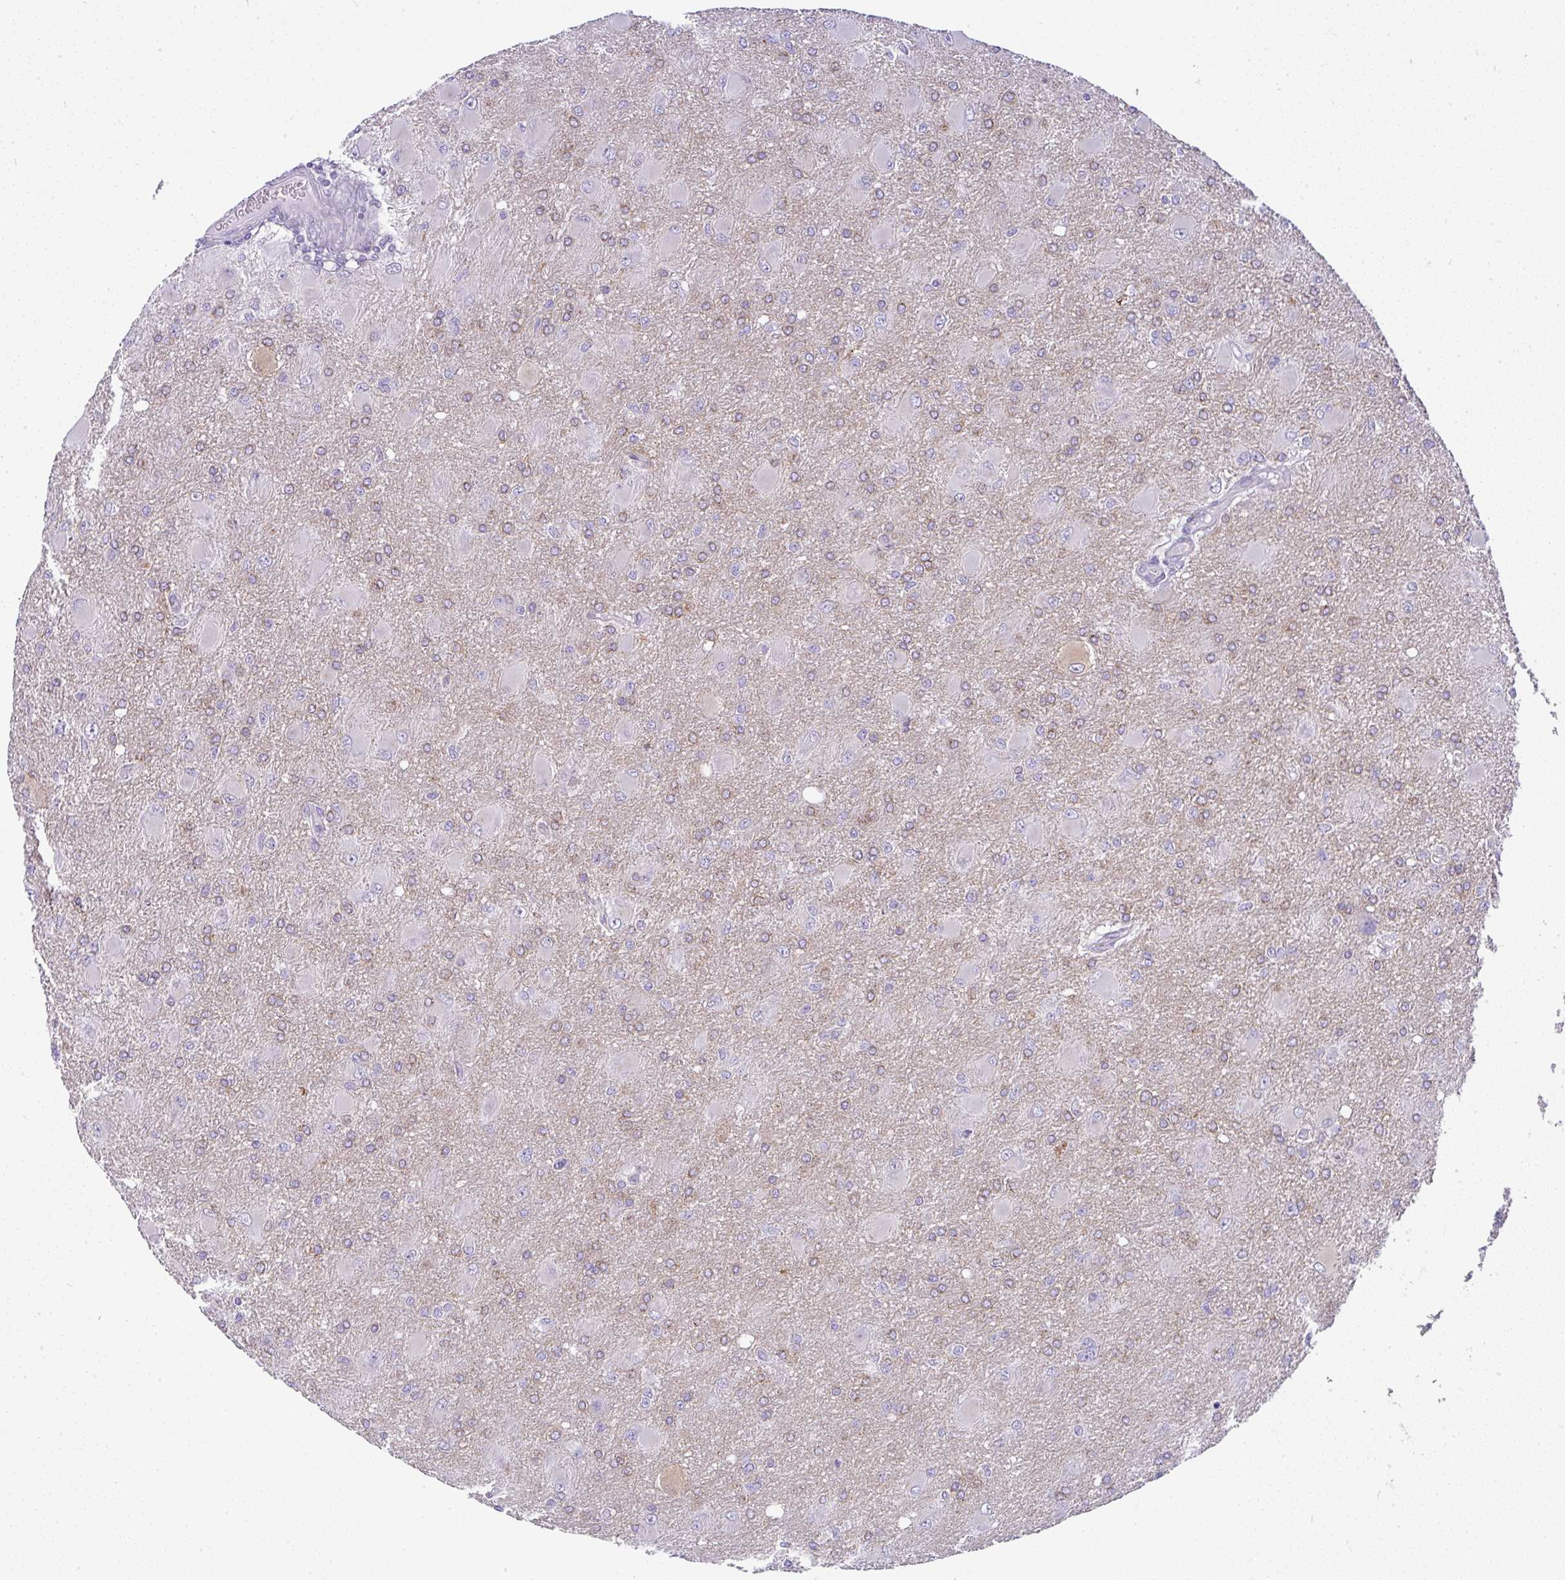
{"staining": {"intensity": "moderate", "quantity": "<25%", "location": "cytoplasmic/membranous"}, "tissue": "glioma", "cell_type": "Tumor cells", "image_type": "cancer", "snomed": [{"axis": "morphology", "description": "Glioma, malignant, High grade"}, {"axis": "topography", "description": "Brain"}], "caption": "Tumor cells display moderate cytoplasmic/membranous staining in approximately <25% of cells in malignant glioma (high-grade).", "gene": "FAM177A1", "patient": {"sex": "male", "age": 67}}